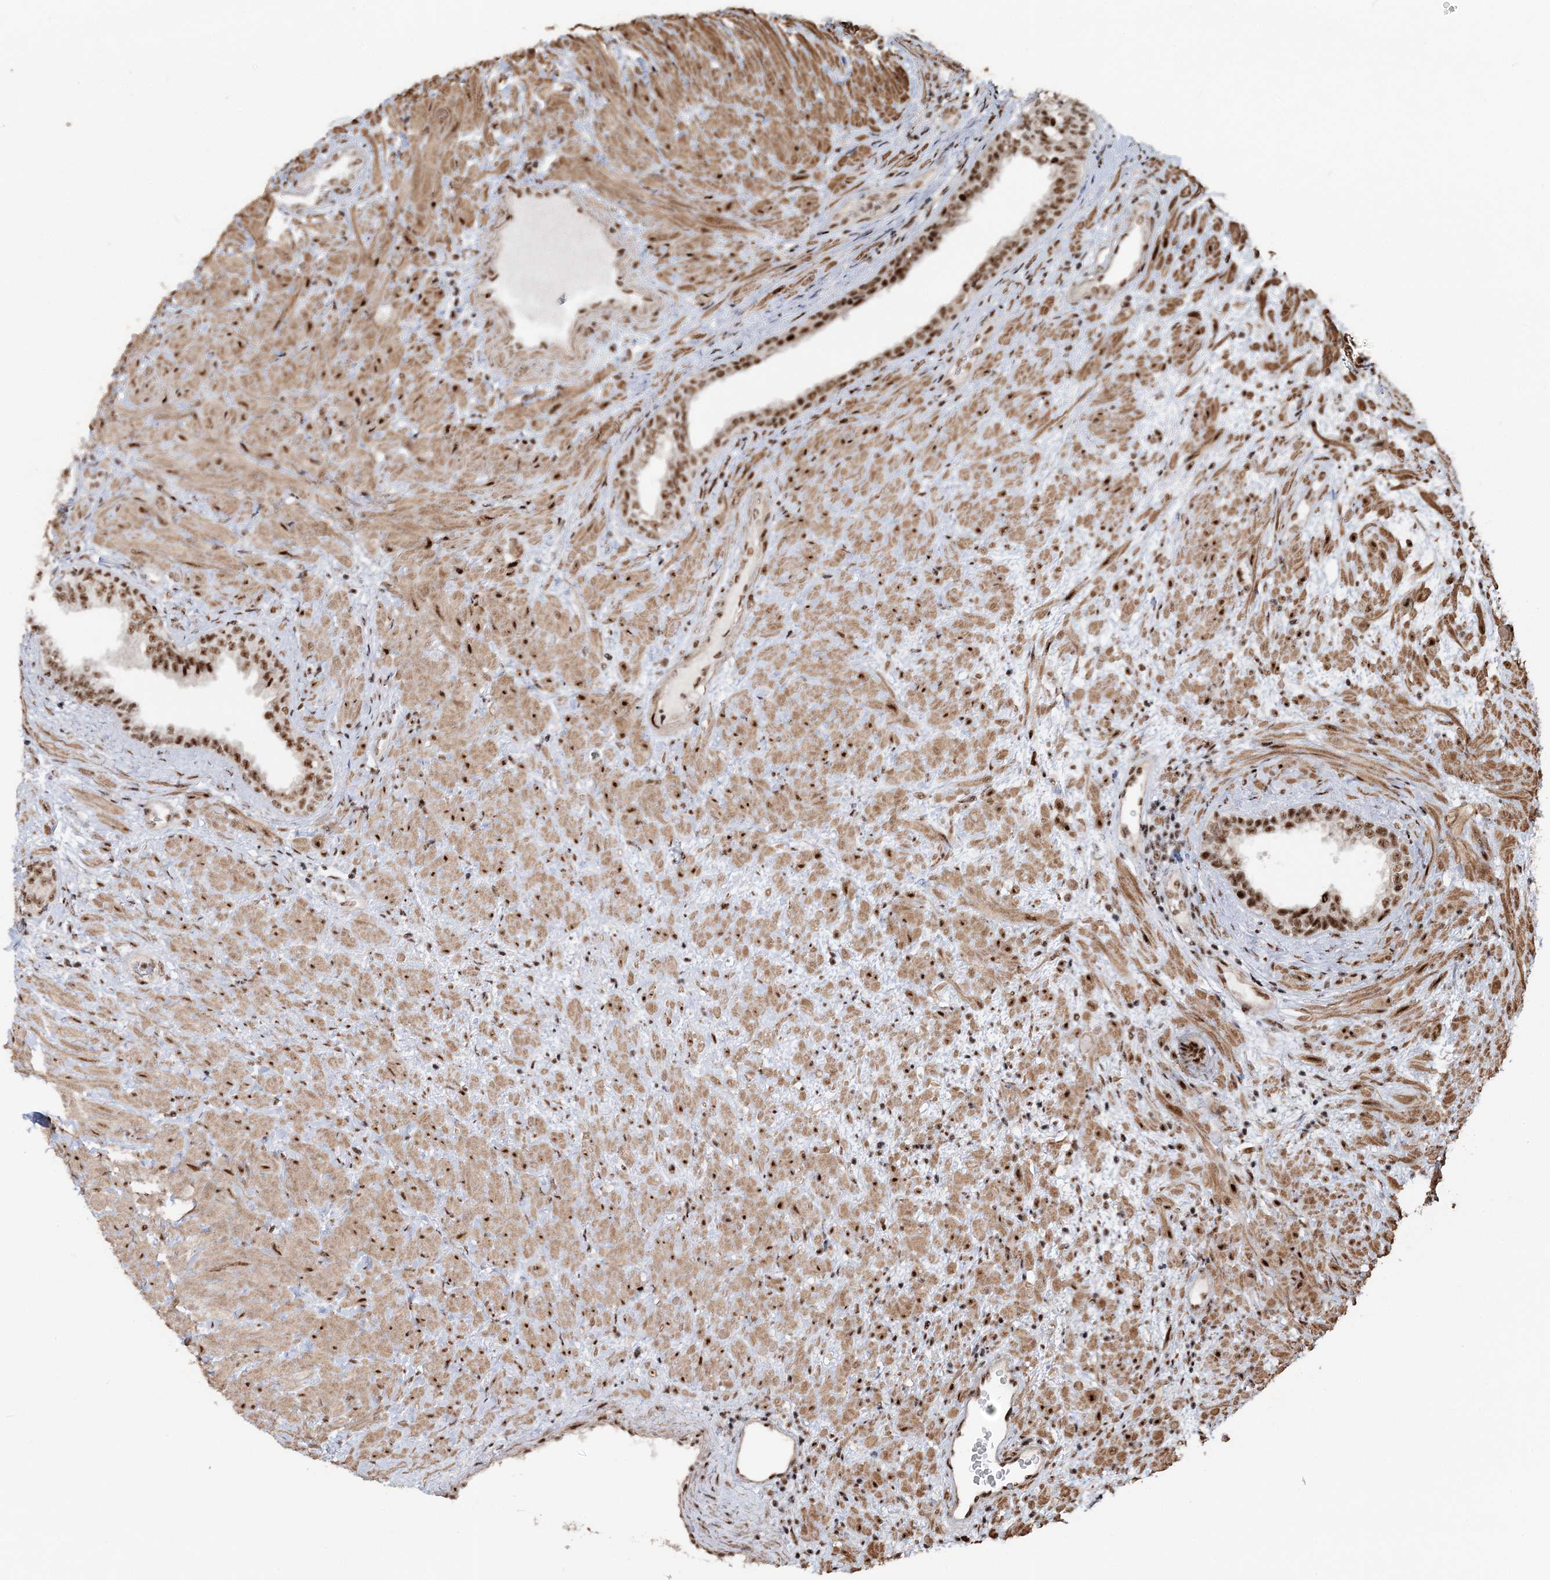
{"staining": {"intensity": "strong", "quantity": ">75%", "location": "nuclear"}, "tissue": "prostate", "cell_type": "Glandular cells", "image_type": "normal", "snomed": [{"axis": "morphology", "description": "Normal tissue, NOS"}, {"axis": "topography", "description": "Prostate"}], "caption": "DAB immunohistochemical staining of unremarkable human prostate displays strong nuclear protein expression in approximately >75% of glandular cells. (DAB (3,3'-diaminobenzidine) IHC, brown staining for protein, blue staining for nuclei).", "gene": "EXOSC8", "patient": {"sex": "male", "age": 76}}